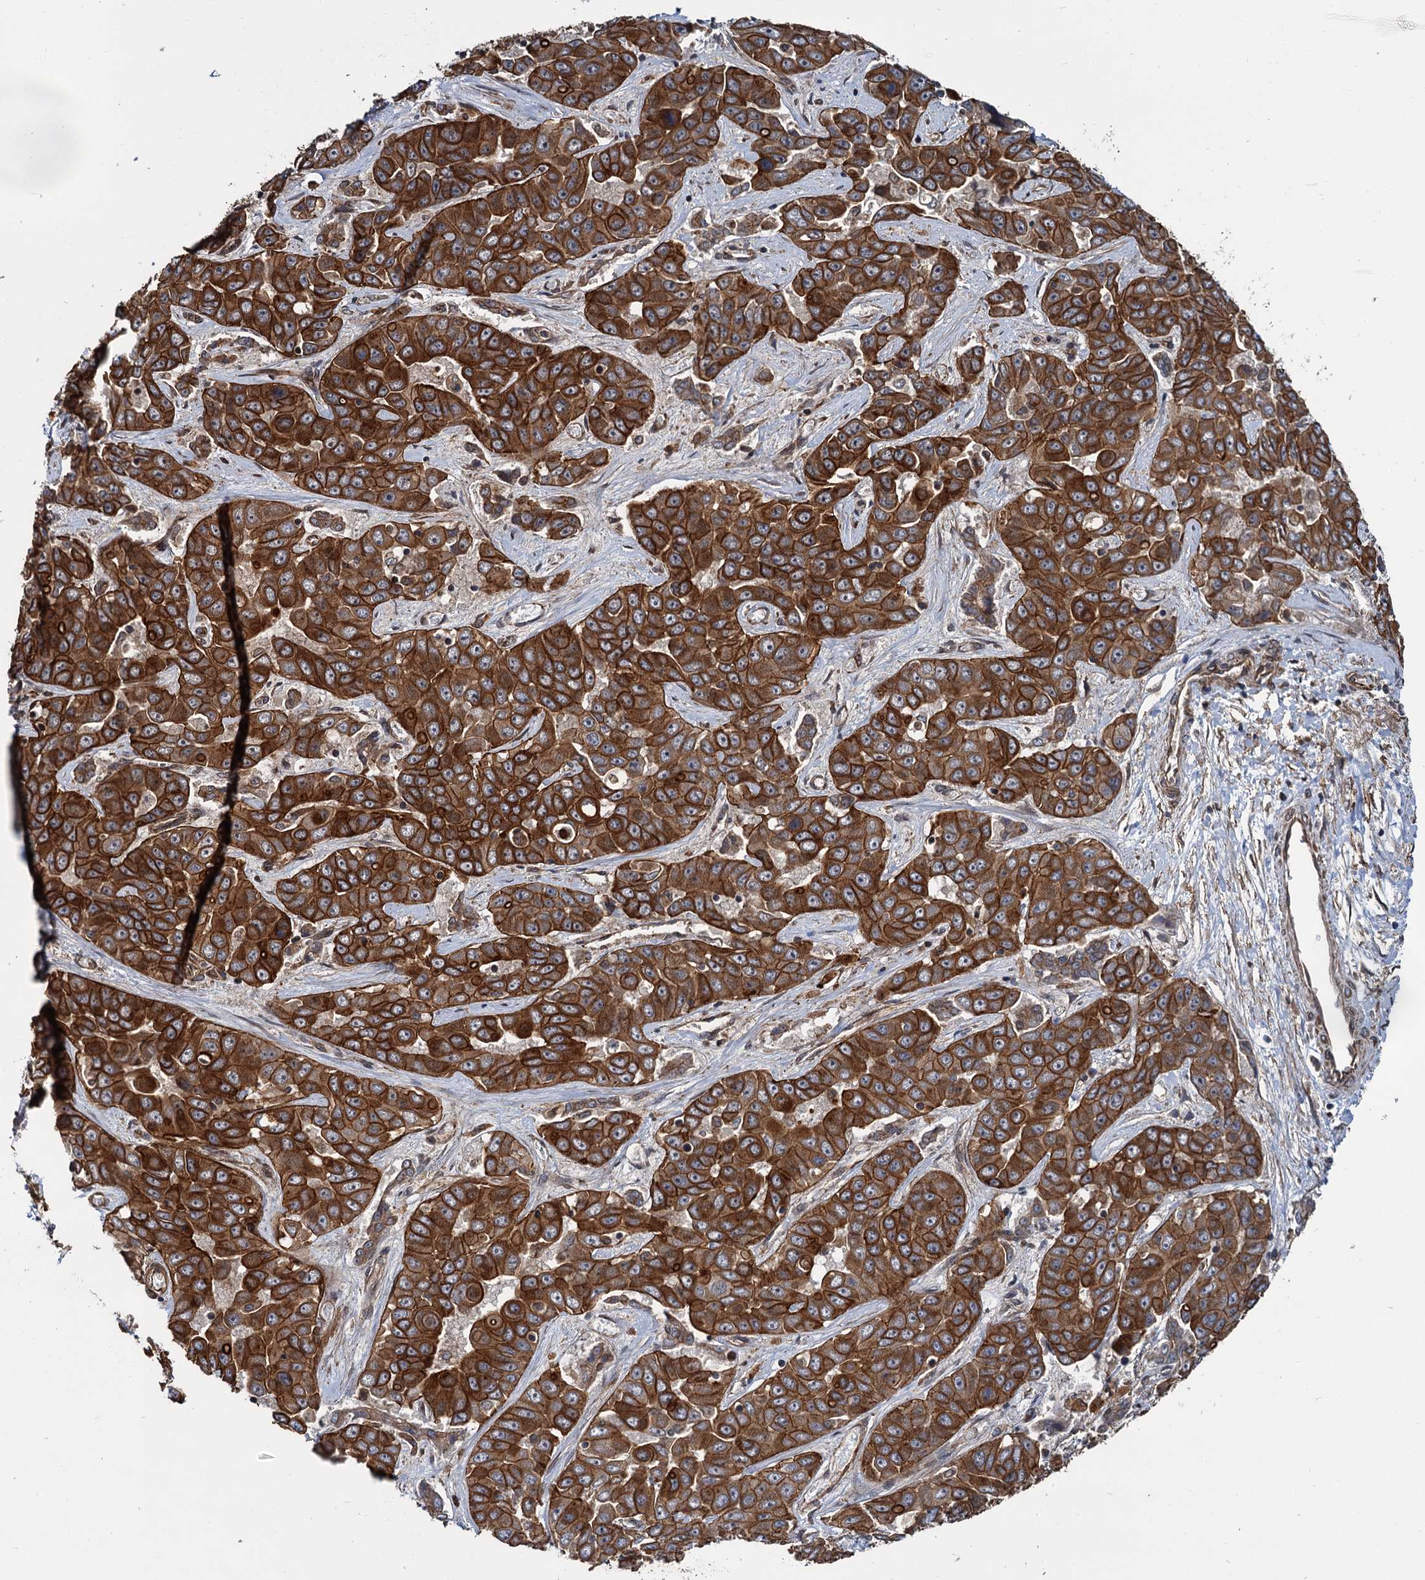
{"staining": {"intensity": "strong", "quantity": ">75%", "location": "cytoplasmic/membranous"}, "tissue": "liver cancer", "cell_type": "Tumor cells", "image_type": "cancer", "snomed": [{"axis": "morphology", "description": "Cholangiocarcinoma"}, {"axis": "topography", "description": "Liver"}], "caption": "Human liver cancer (cholangiocarcinoma) stained with a protein marker reveals strong staining in tumor cells.", "gene": "ZFYVE19", "patient": {"sex": "female", "age": 52}}